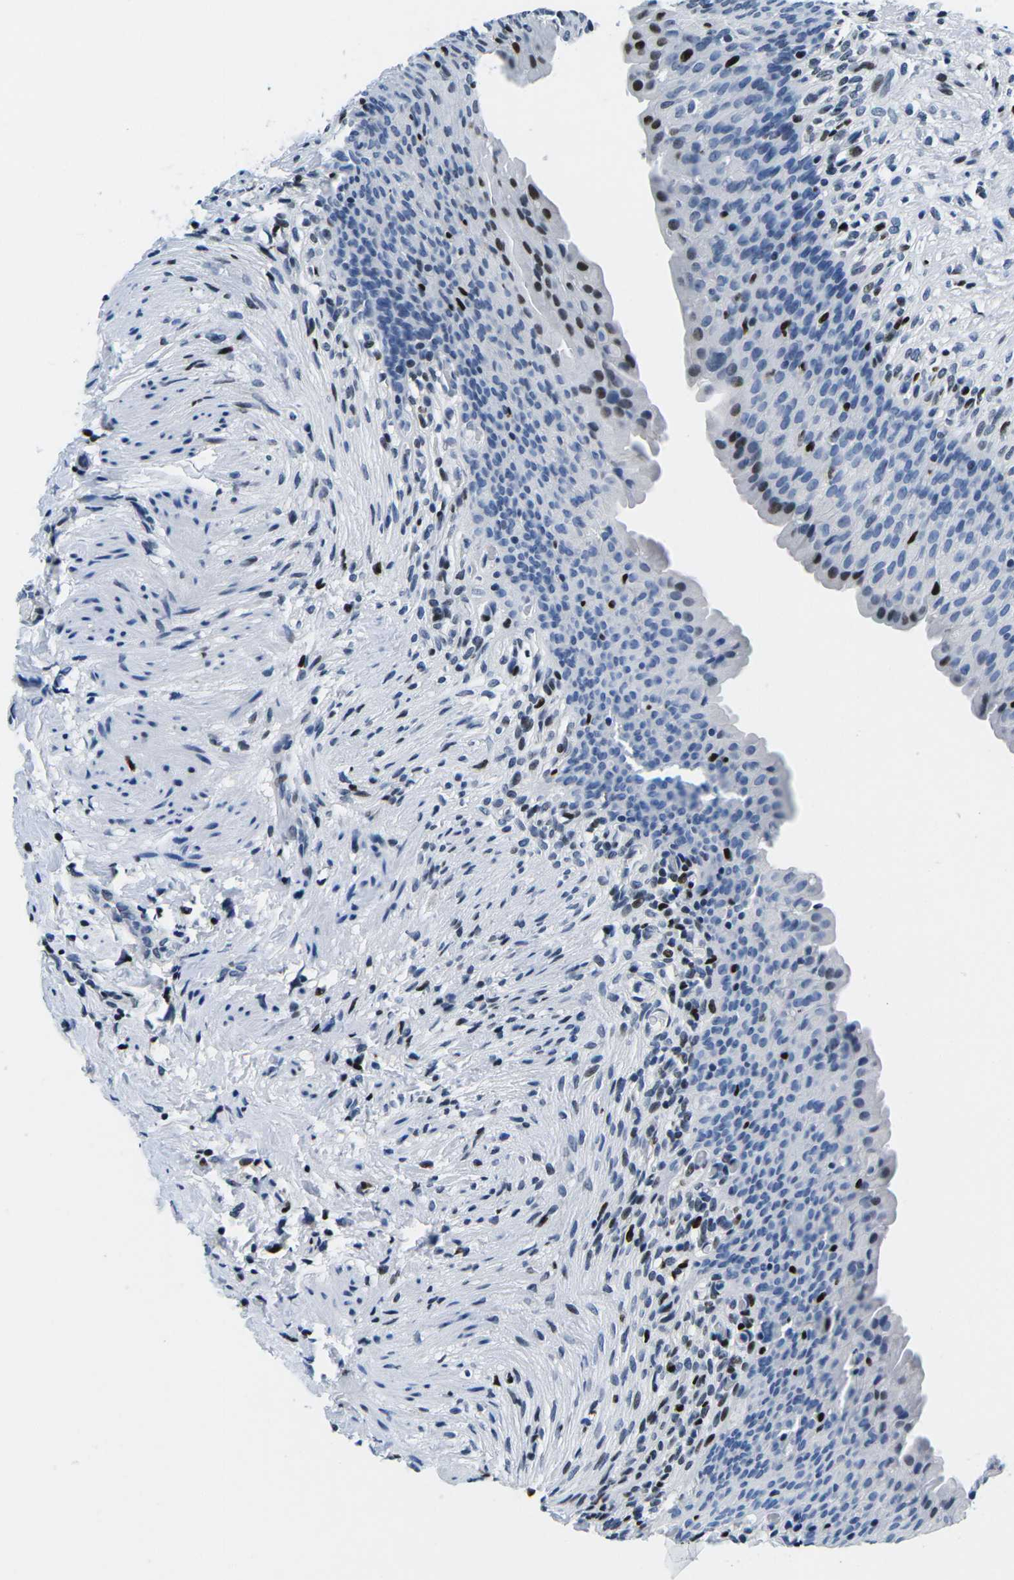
{"staining": {"intensity": "strong", "quantity": "25%-75%", "location": "nuclear"}, "tissue": "urinary bladder", "cell_type": "Urothelial cells", "image_type": "normal", "snomed": [{"axis": "morphology", "description": "Normal tissue, NOS"}, {"axis": "topography", "description": "Urinary bladder"}], "caption": "This image displays benign urinary bladder stained with IHC to label a protein in brown. The nuclear of urothelial cells show strong positivity for the protein. Nuclei are counter-stained blue.", "gene": "ATF1", "patient": {"sex": "female", "age": 79}}